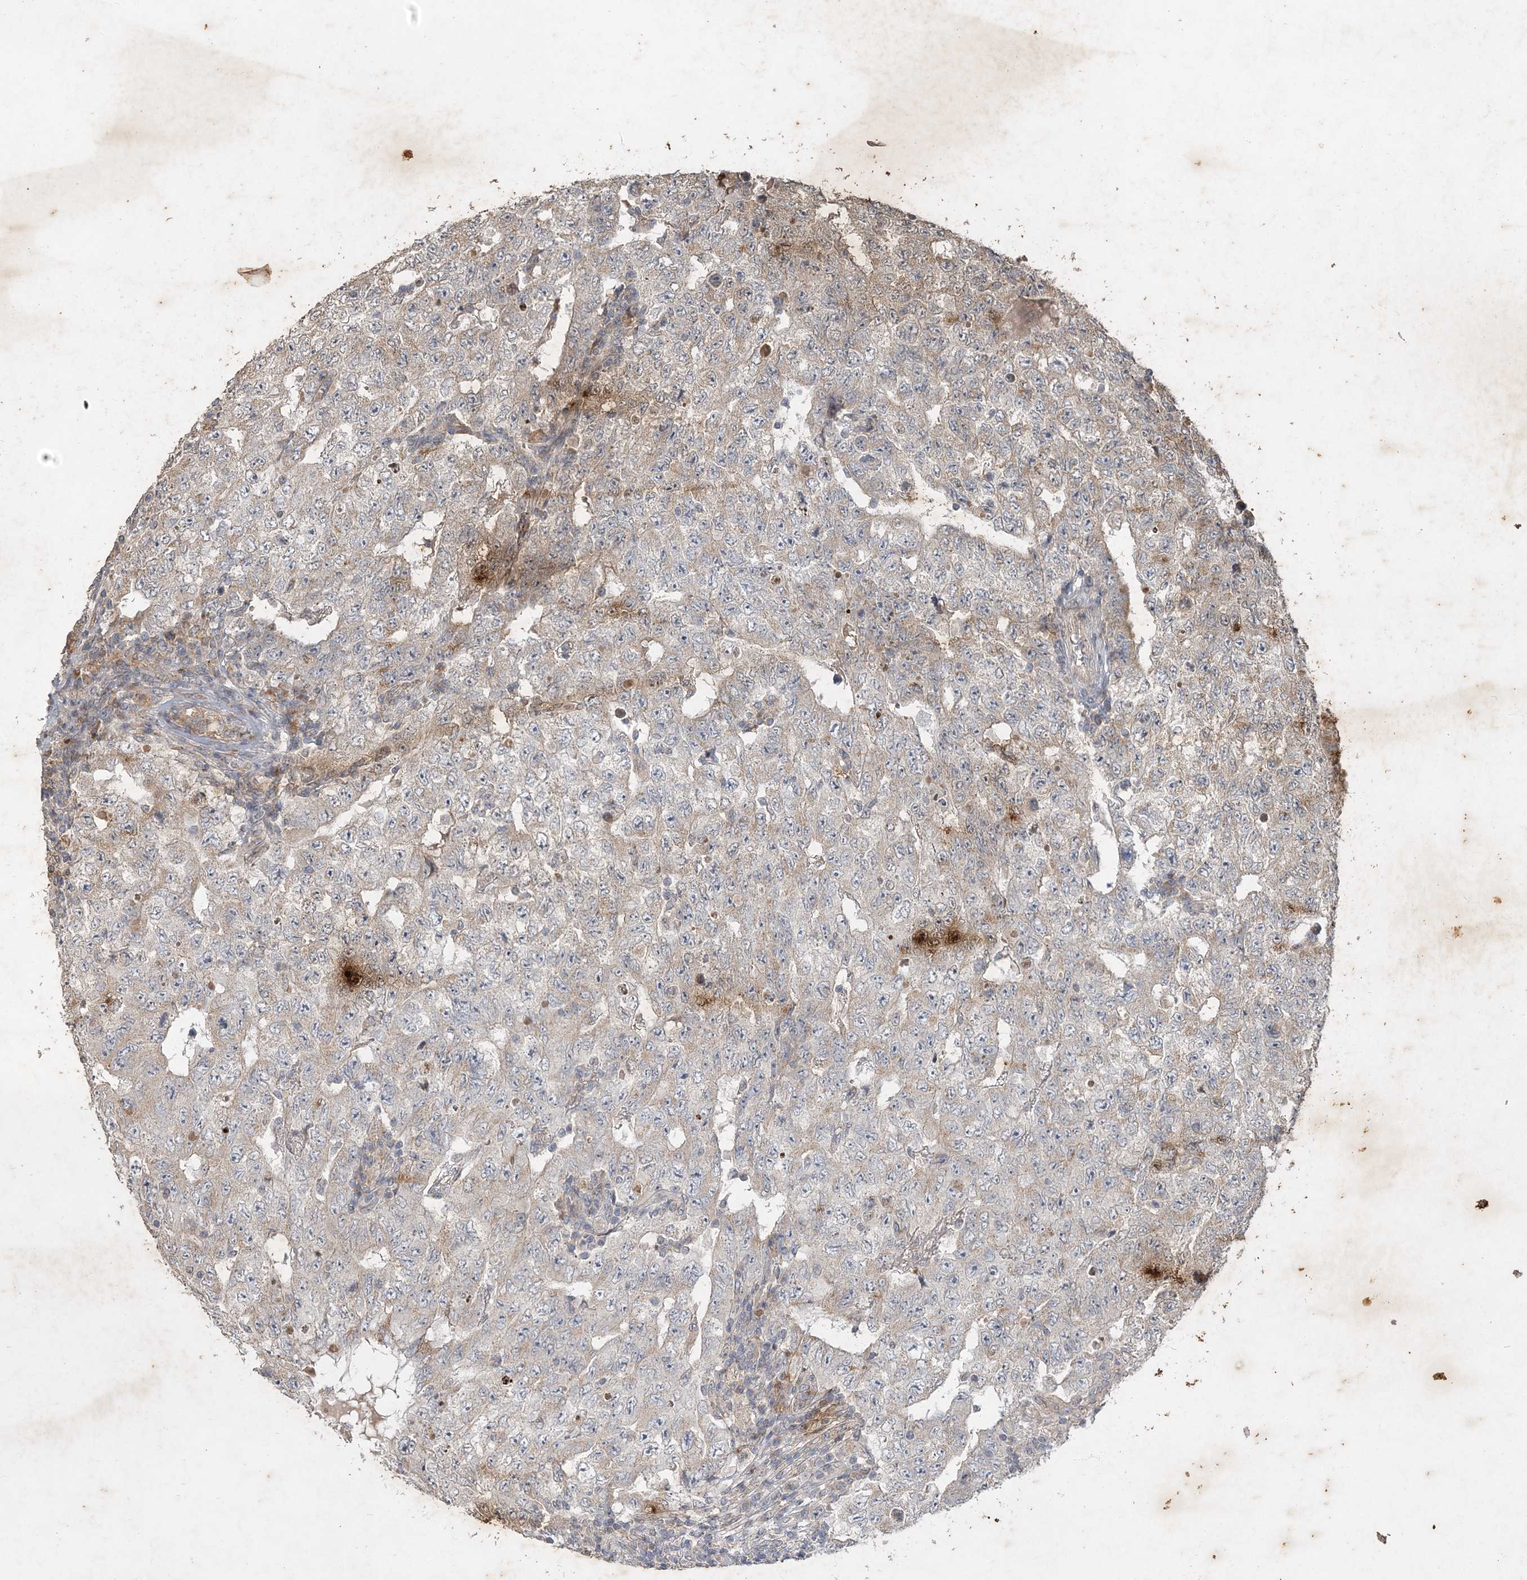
{"staining": {"intensity": "negative", "quantity": "none", "location": "none"}, "tissue": "testis cancer", "cell_type": "Tumor cells", "image_type": "cancer", "snomed": [{"axis": "morphology", "description": "Carcinoma, Embryonal, NOS"}, {"axis": "topography", "description": "Testis"}], "caption": "Micrograph shows no significant protein positivity in tumor cells of testis cancer (embryonal carcinoma).", "gene": "RAB14", "patient": {"sex": "male", "age": 26}}